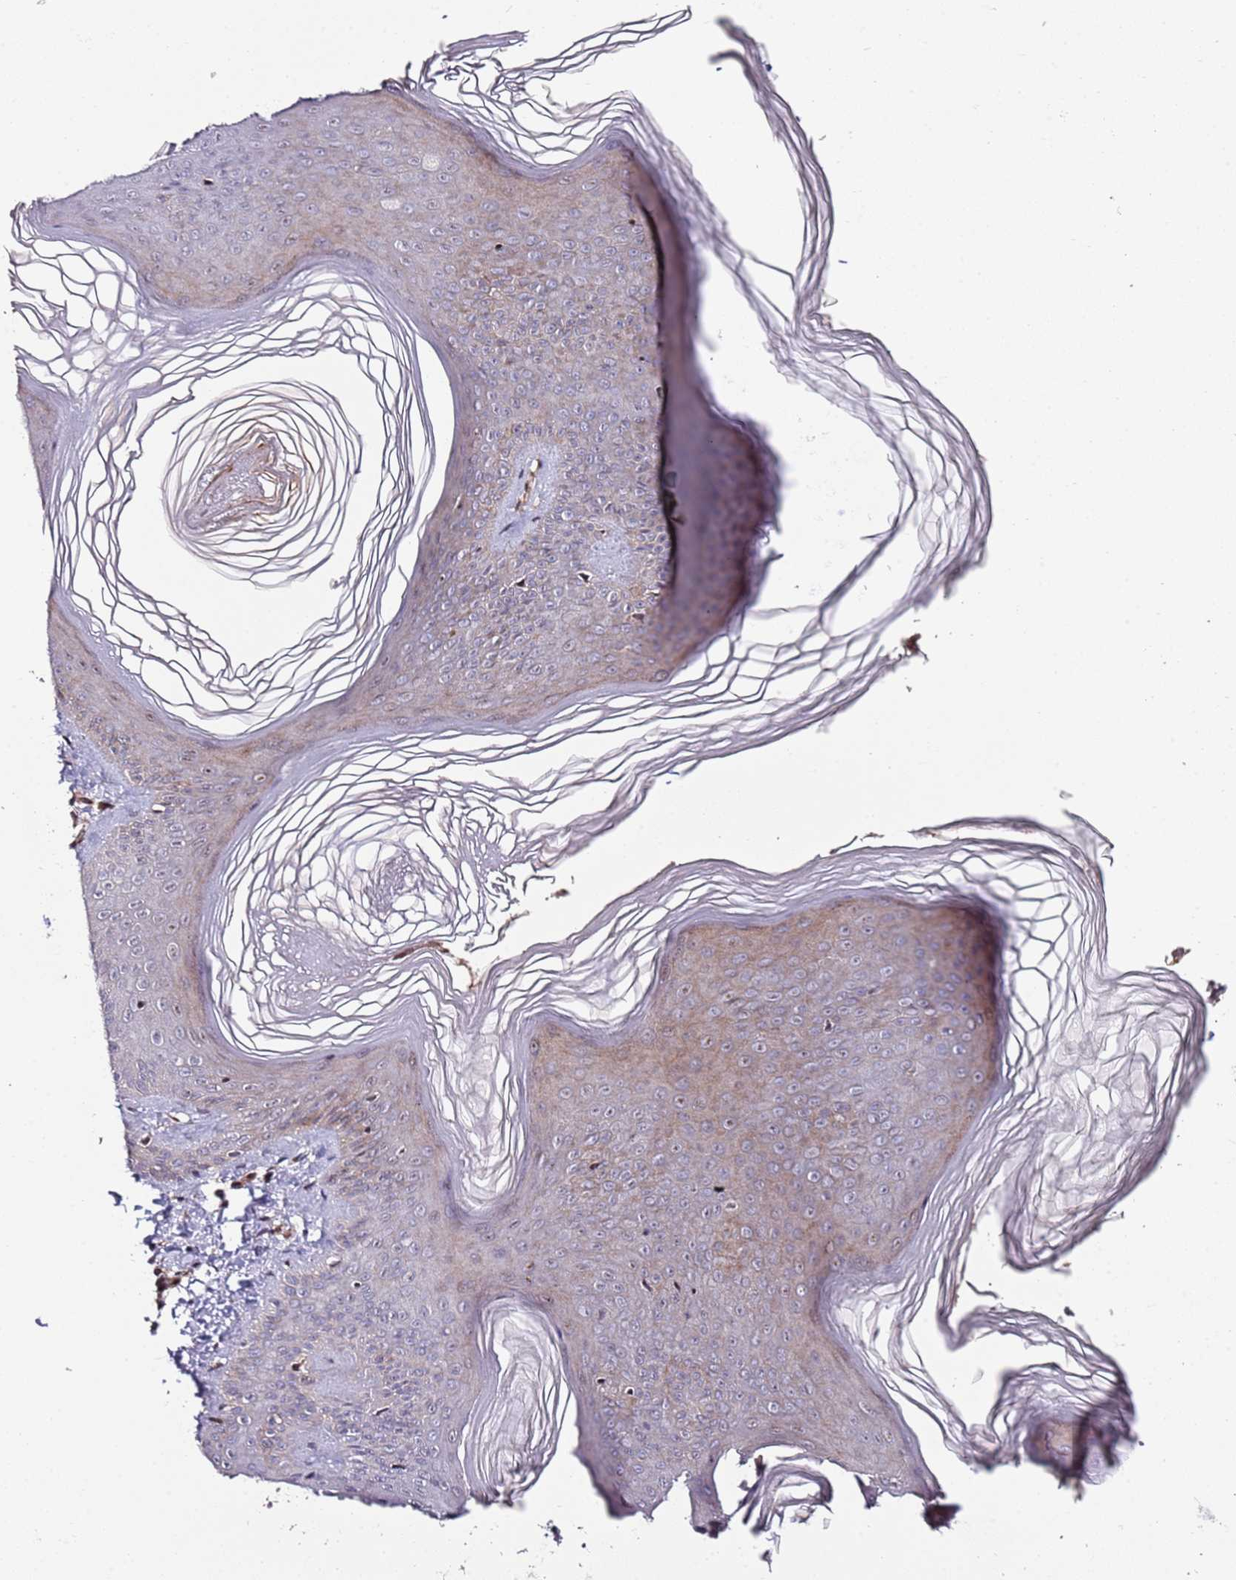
{"staining": {"intensity": "strong", "quantity": "<25%", "location": "cytoplasmic/membranous,nuclear"}, "tissue": "skin", "cell_type": "Epidermal cells", "image_type": "normal", "snomed": [{"axis": "morphology", "description": "Normal tissue, NOS"}, {"axis": "morphology", "description": "Inflammation, NOS"}, {"axis": "topography", "description": "Soft tissue"}, {"axis": "topography", "description": "Anal"}], "caption": "Protein expression analysis of unremarkable human skin reveals strong cytoplasmic/membranous,nuclear staining in about <25% of epidermal cells.", "gene": "DUSP28", "patient": {"sex": "female", "age": 15}}